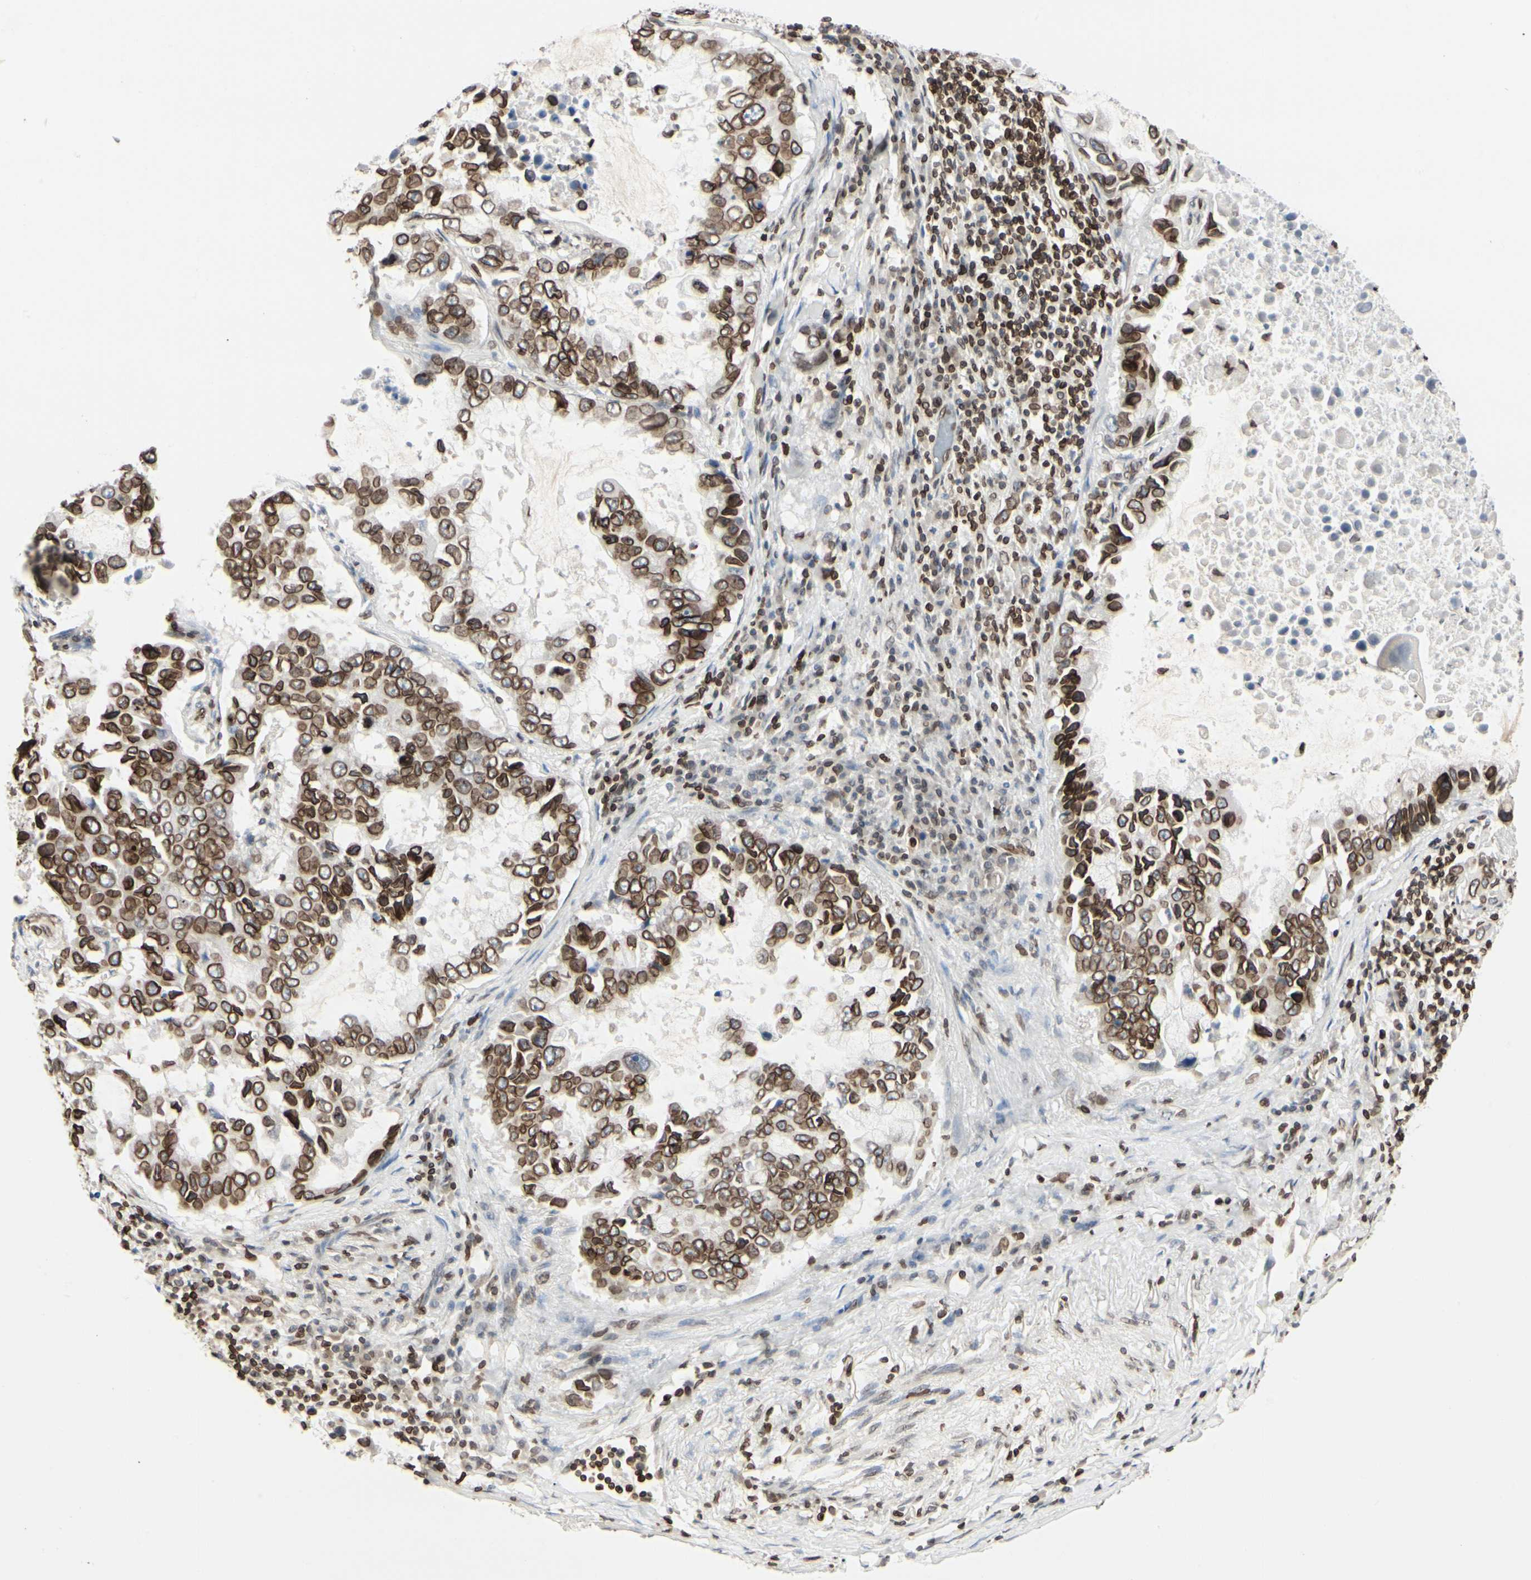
{"staining": {"intensity": "strong", "quantity": ">75%", "location": "cytoplasmic/membranous,nuclear"}, "tissue": "lung cancer", "cell_type": "Tumor cells", "image_type": "cancer", "snomed": [{"axis": "morphology", "description": "Adenocarcinoma, NOS"}, {"axis": "topography", "description": "Lung"}], "caption": "Human lung cancer (adenocarcinoma) stained for a protein (brown) exhibits strong cytoplasmic/membranous and nuclear positive staining in about >75% of tumor cells.", "gene": "TMPO", "patient": {"sex": "male", "age": 64}}